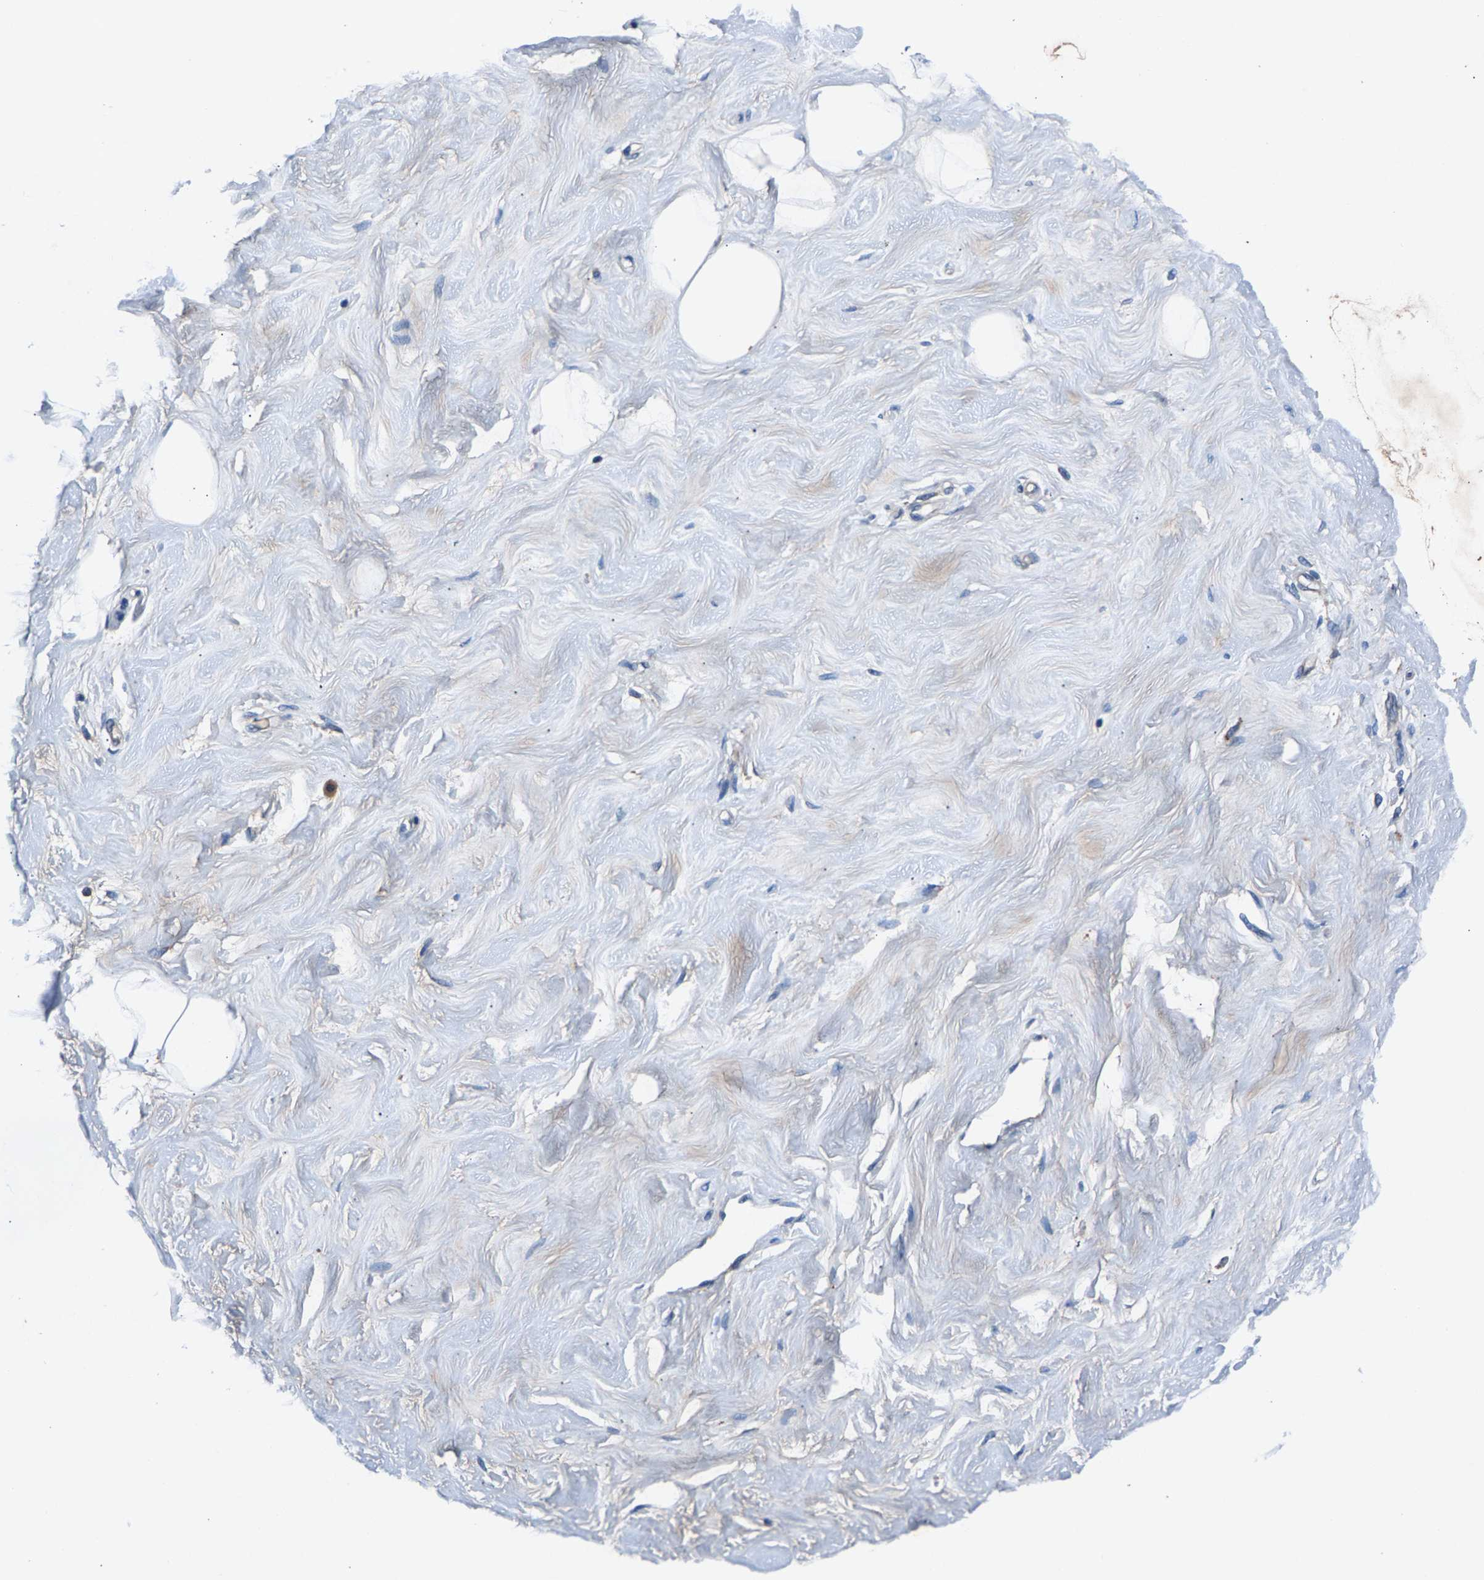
{"staining": {"intensity": "negative", "quantity": "none", "location": "none"}, "tissue": "breast", "cell_type": "Adipocytes", "image_type": "normal", "snomed": [{"axis": "morphology", "description": "Normal tissue, NOS"}, {"axis": "topography", "description": "Breast"}], "caption": "Immunohistochemistry (IHC) of unremarkable breast reveals no staining in adipocytes.", "gene": "PRXL2C", "patient": {"sex": "female", "age": 23}}